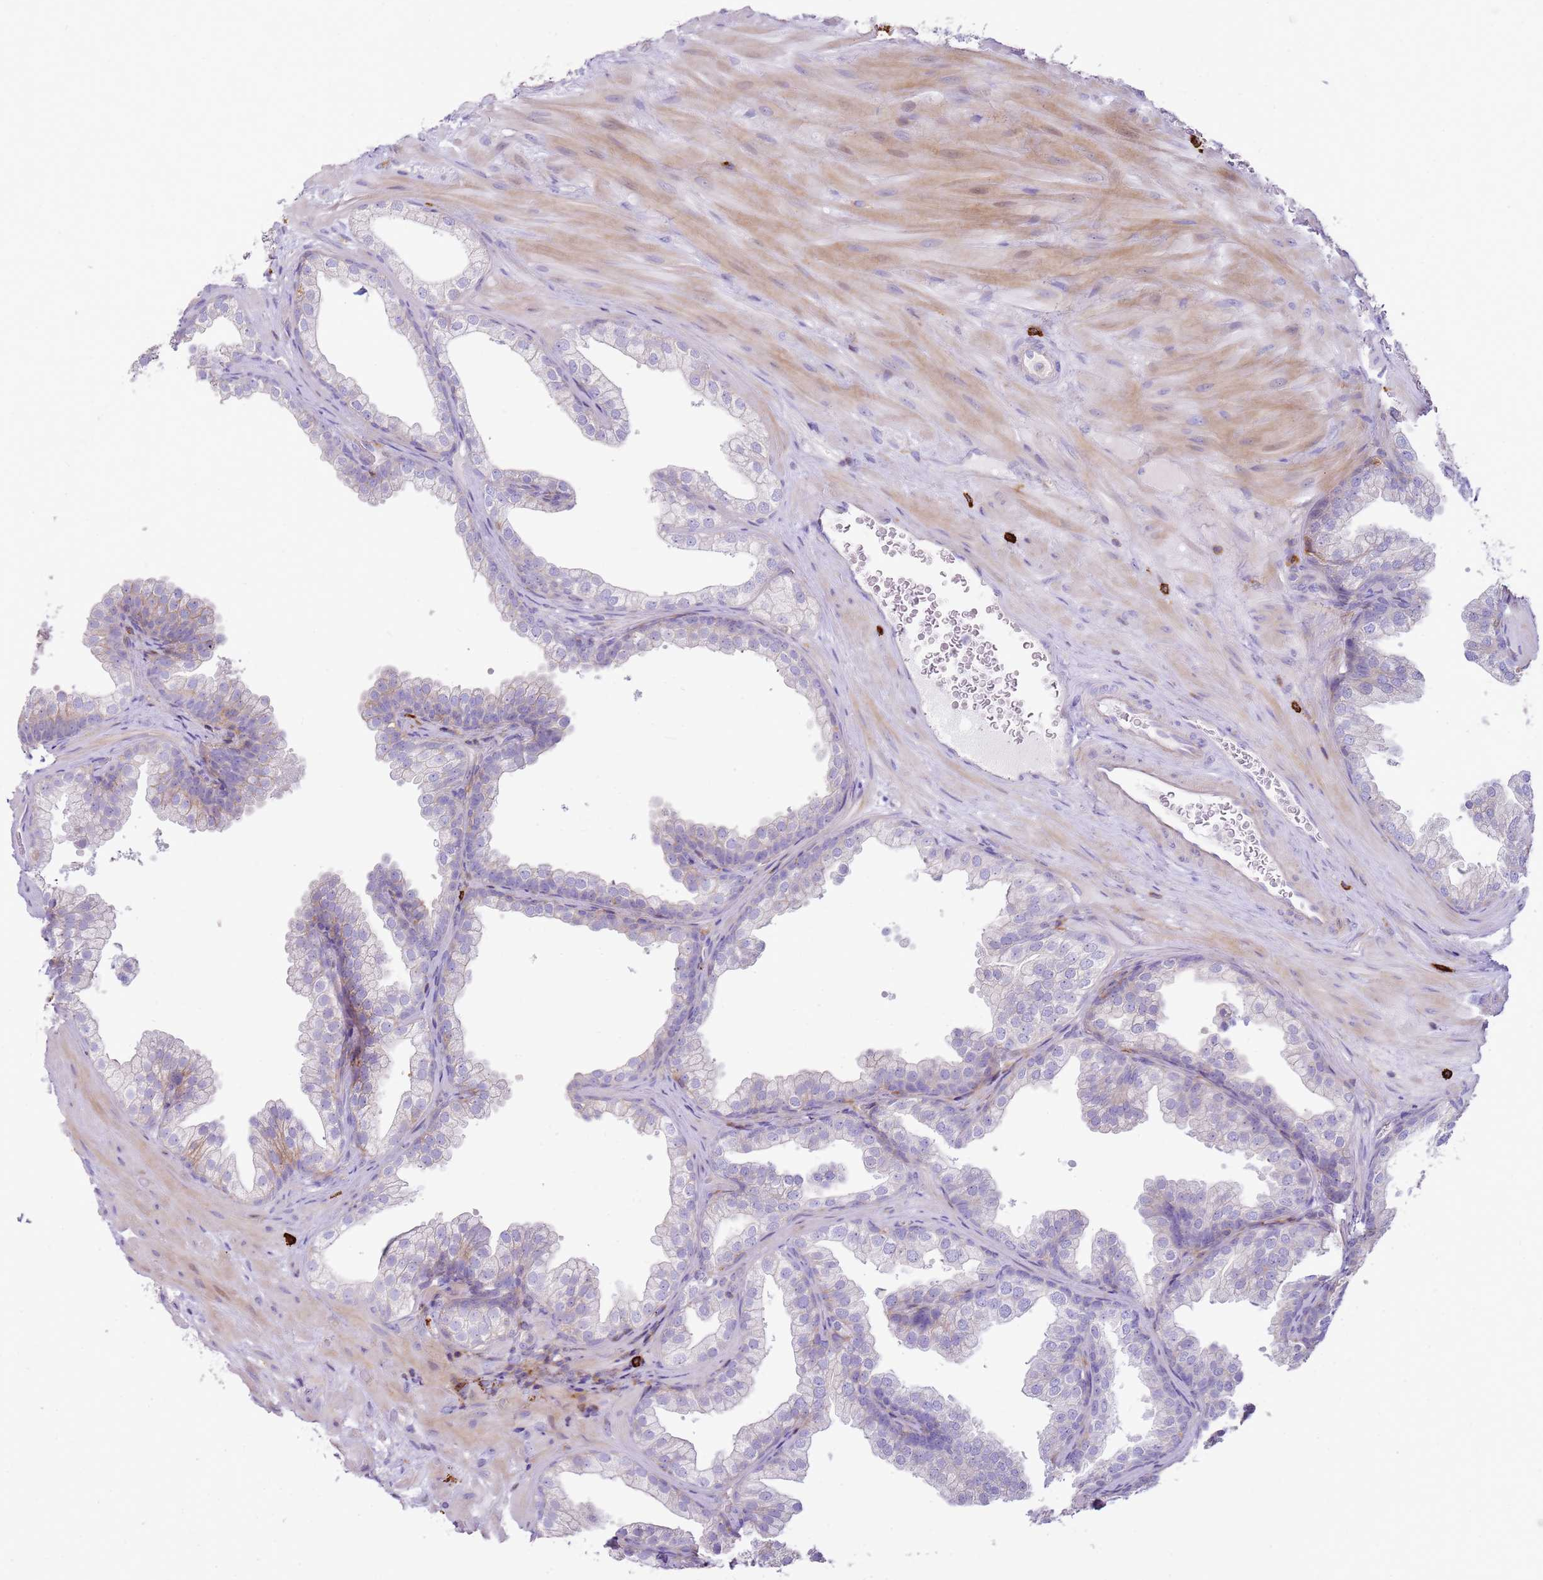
{"staining": {"intensity": "negative", "quantity": "none", "location": "none"}, "tissue": "prostate", "cell_type": "Glandular cells", "image_type": "normal", "snomed": [{"axis": "morphology", "description": "Normal tissue, NOS"}, {"axis": "topography", "description": "Prostate"}], "caption": "Photomicrograph shows no protein positivity in glandular cells of normal prostate.", "gene": "FPR1", "patient": {"sex": "male", "age": 37}}